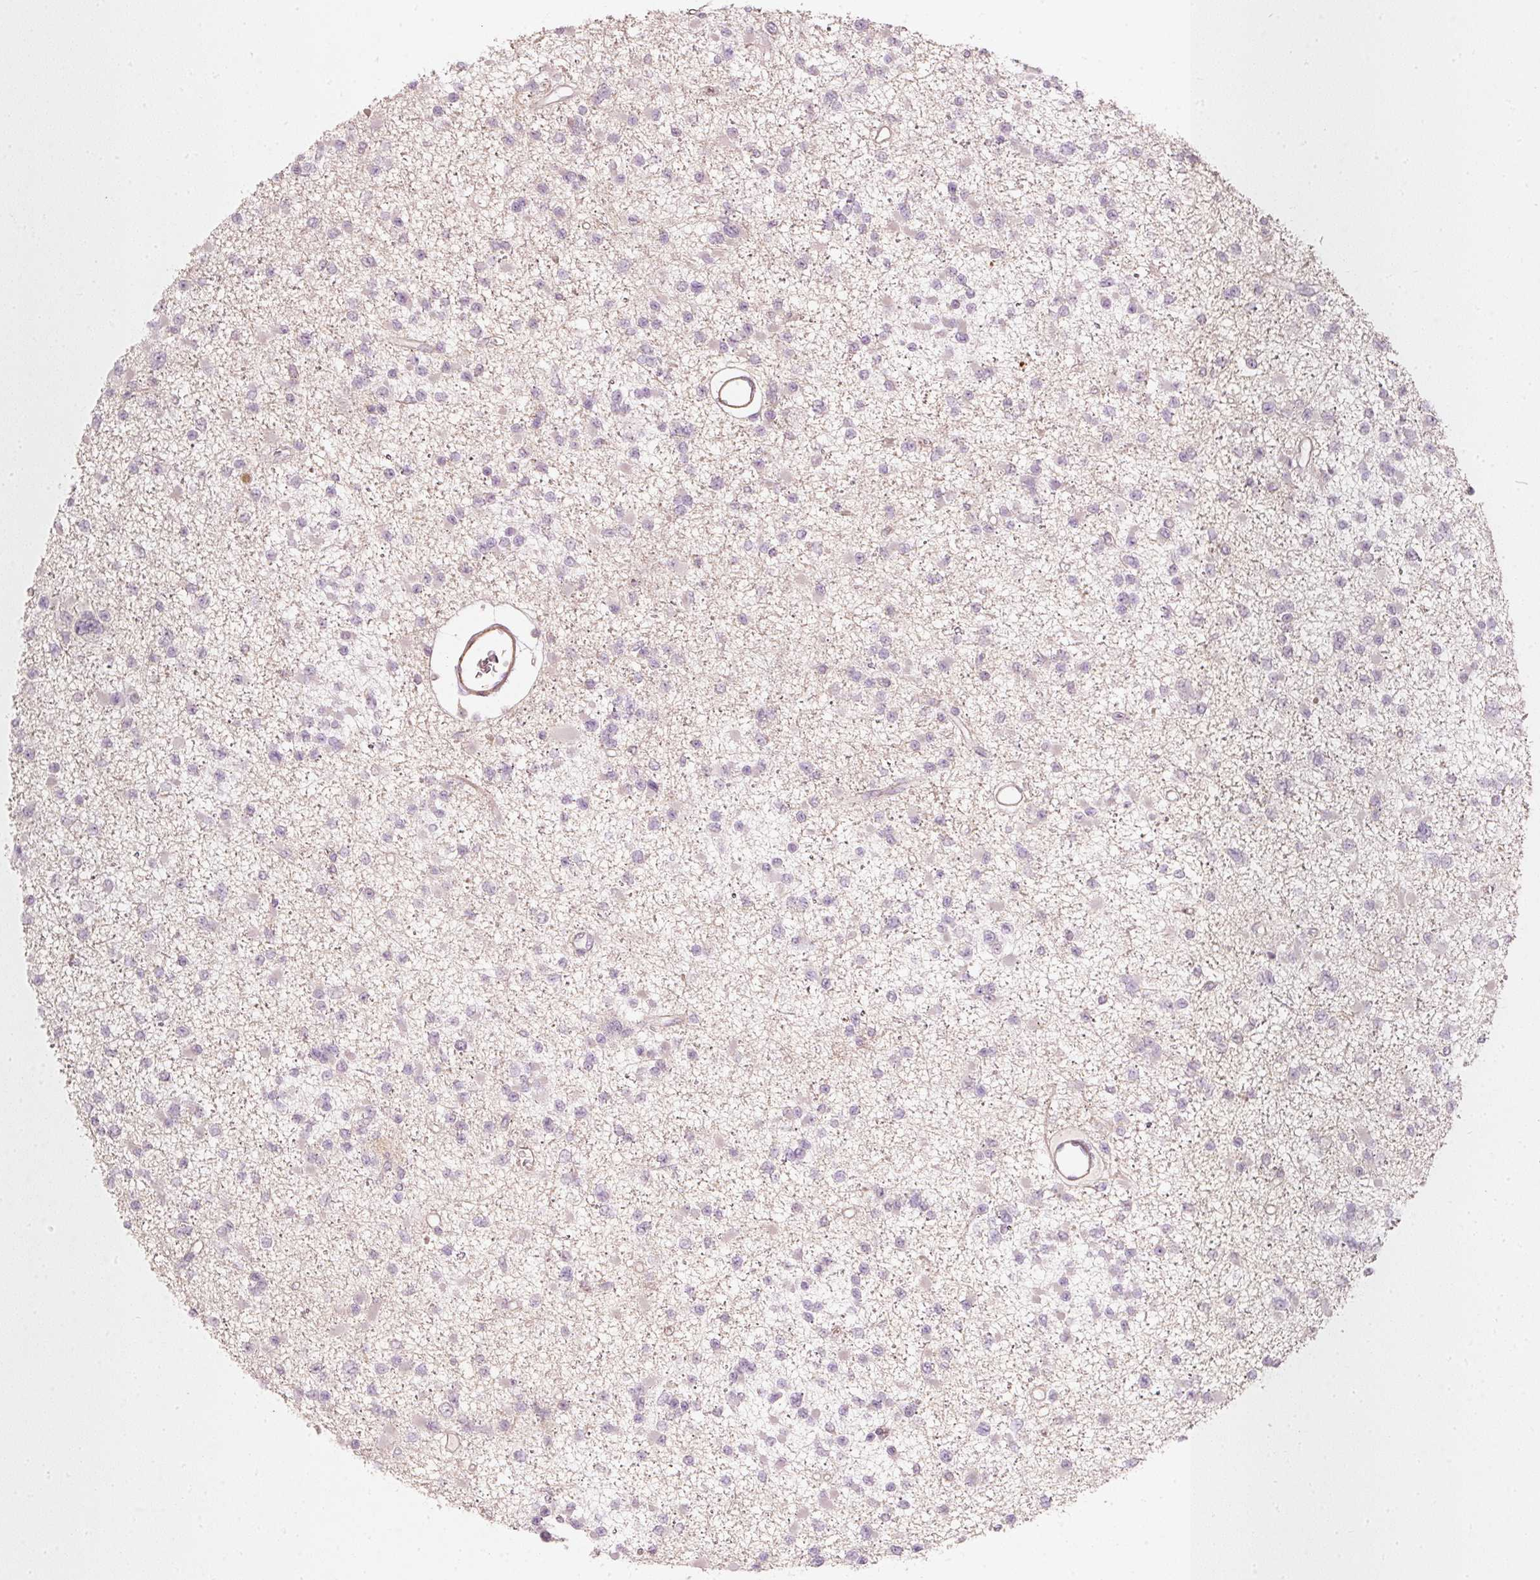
{"staining": {"intensity": "negative", "quantity": "none", "location": "none"}, "tissue": "glioma", "cell_type": "Tumor cells", "image_type": "cancer", "snomed": [{"axis": "morphology", "description": "Glioma, malignant, Low grade"}, {"axis": "topography", "description": "Brain"}], "caption": "The photomicrograph reveals no staining of tumor cells in malignant low-grade glioma.", "gene": "KCNQ1", "patient": {"sex": "female", "age": 22}}